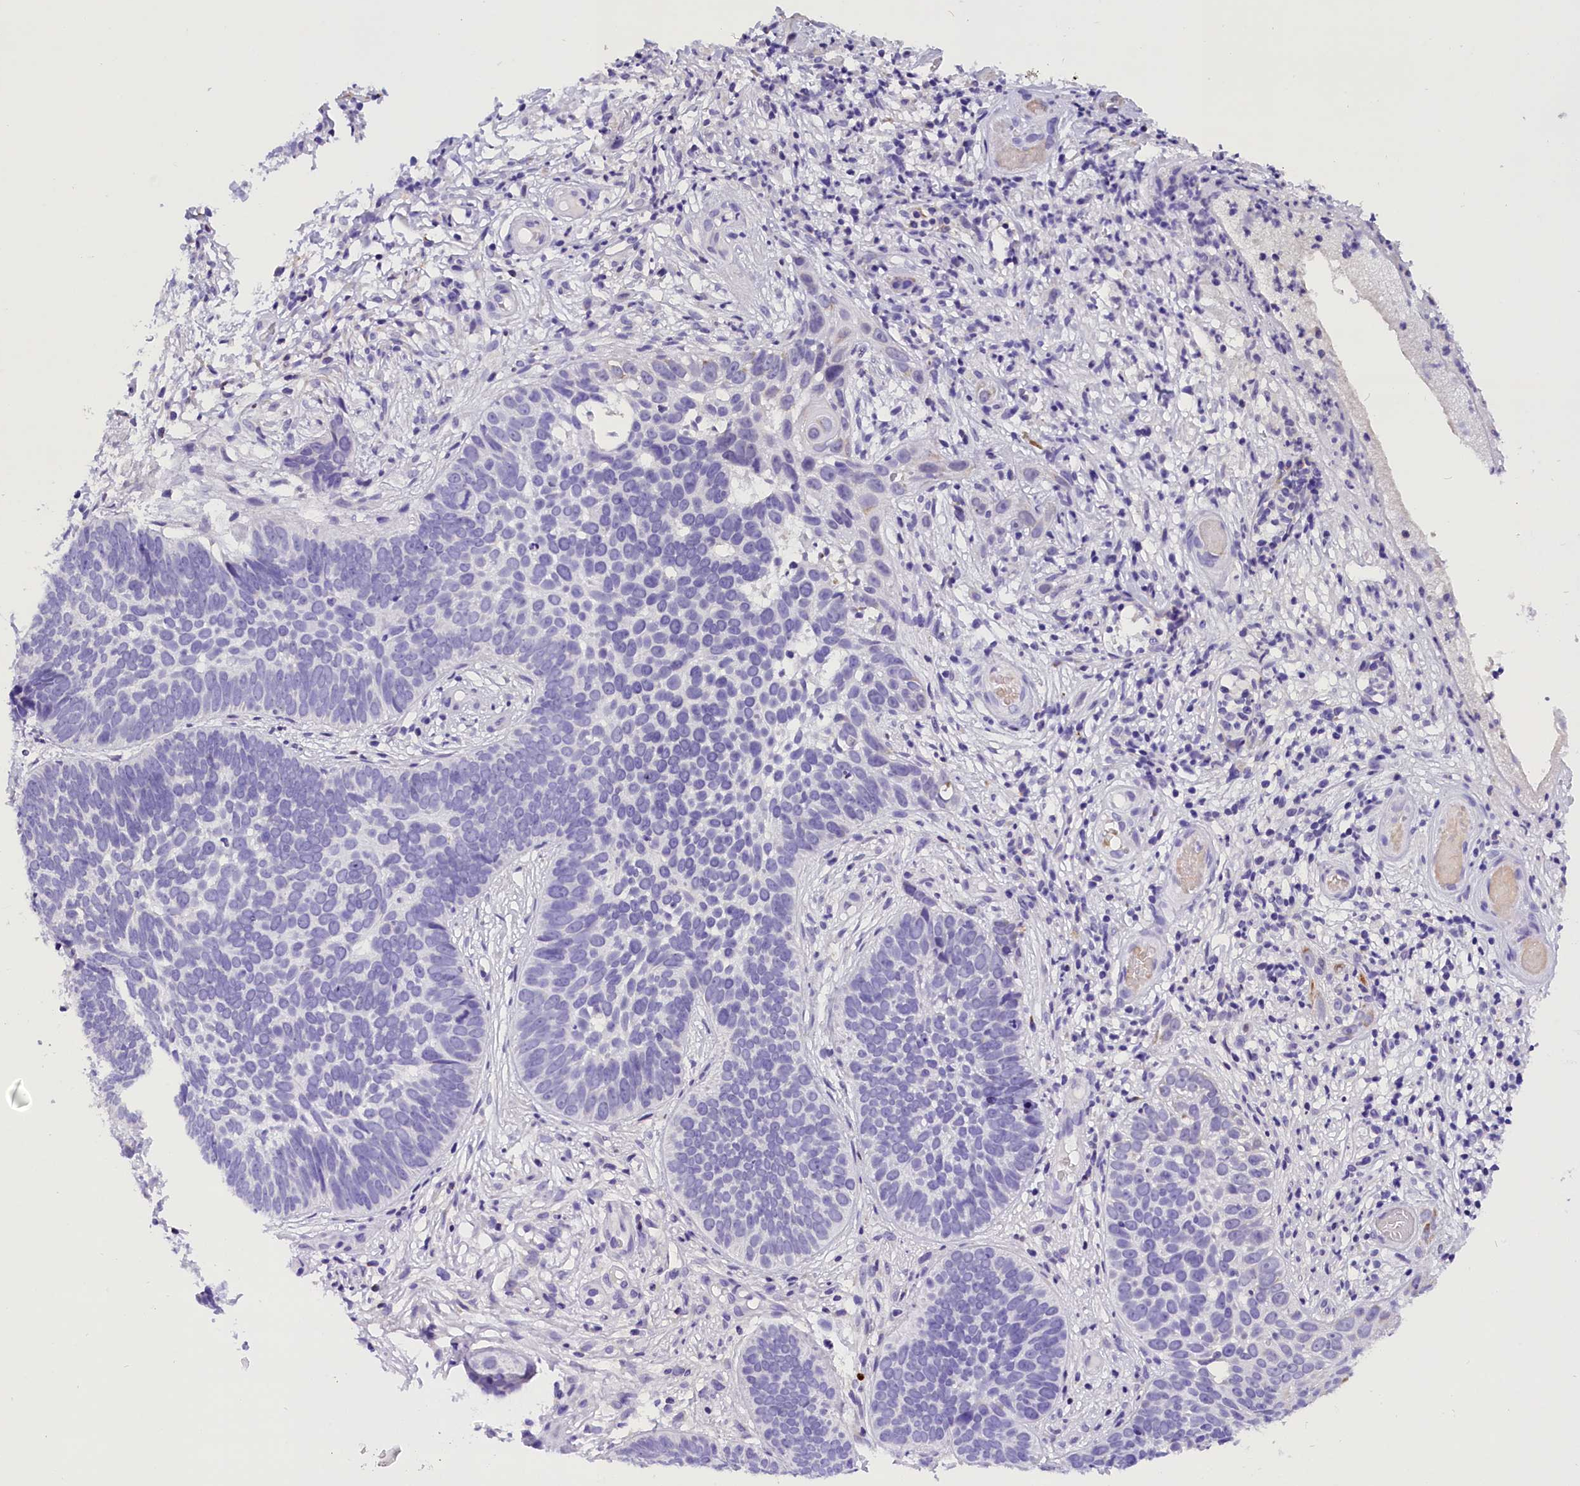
{"staining": {"intensity": "negative", "quantity": "none", "location": "none"}, "tissue": "skin cancer", "cell_type": "Tumor cells", "image_type": "cancer", "snomed": [{"axis": "morphology", "description": "Basal cell carcinoma"}, {"axis": "topography", "description": "Skin"}], "caption": "Tumor cells show no significant protein positivity in skin cancer.", "gene": "ABAT", "patient": {"sex": "male", "age": 89}}